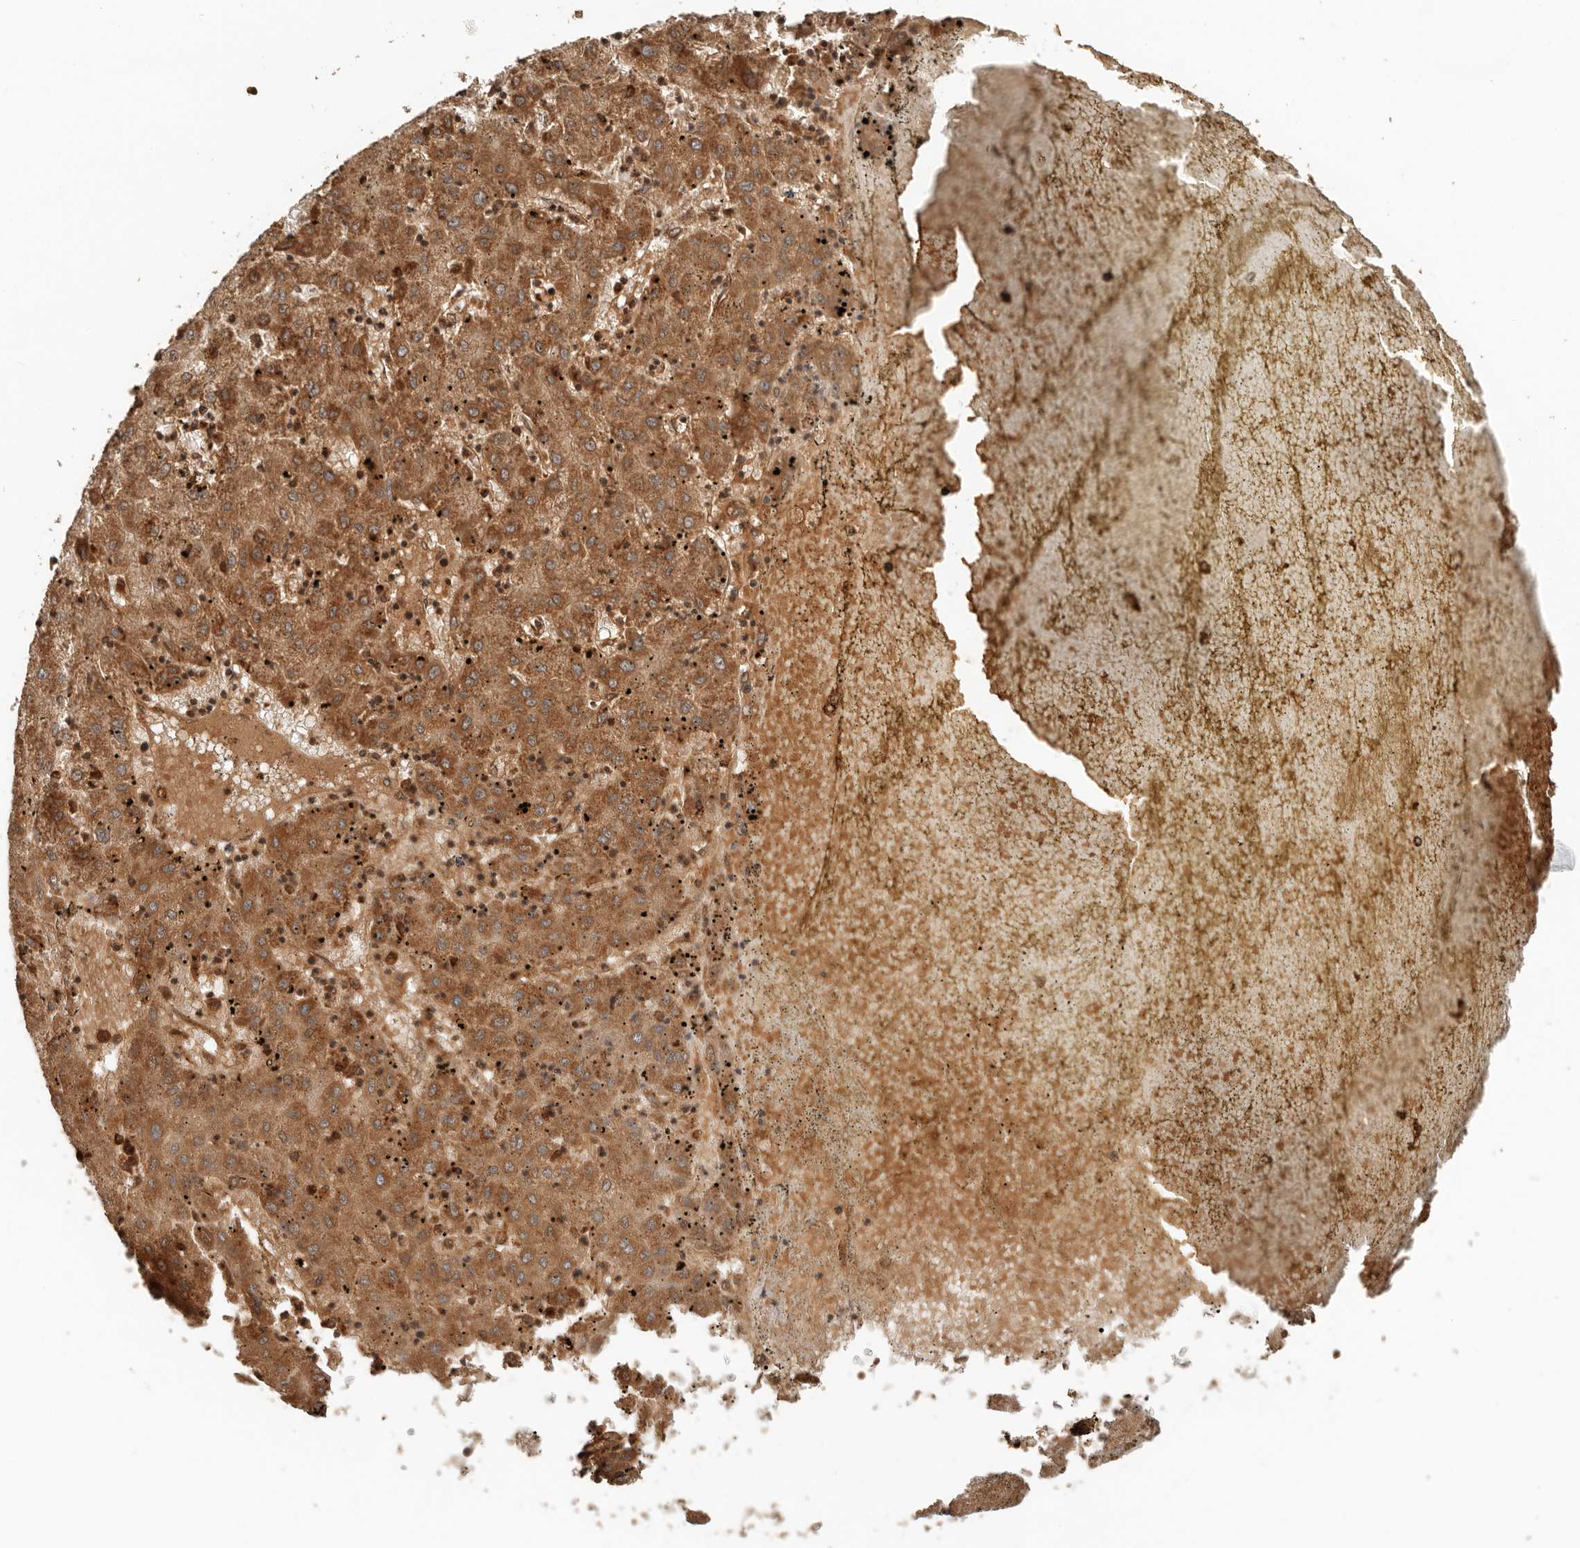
{"staining": {"intensity": "strong", "quantity": ">75%", "location": "cytoplasmic/membranous"}, "tissue": "liver cancer", "cell_type": "Tumor cells", "image_type": "cancer", "snomed": [{"axis": "morphology", "description": "Carcinoma, Hepatocellular, NOS"}, {"axis": "topography", "description": "Liver"}], "caption": "Immunohistochemistry photomicrograph of human liver cancer stained for a protein (brown), which displays high levels of strong cytoplasmic/membranous staining in approximately >75% of tumor cells.", "gene": "NDUFB11", "patient": {"sex": "male", "age": 72}}